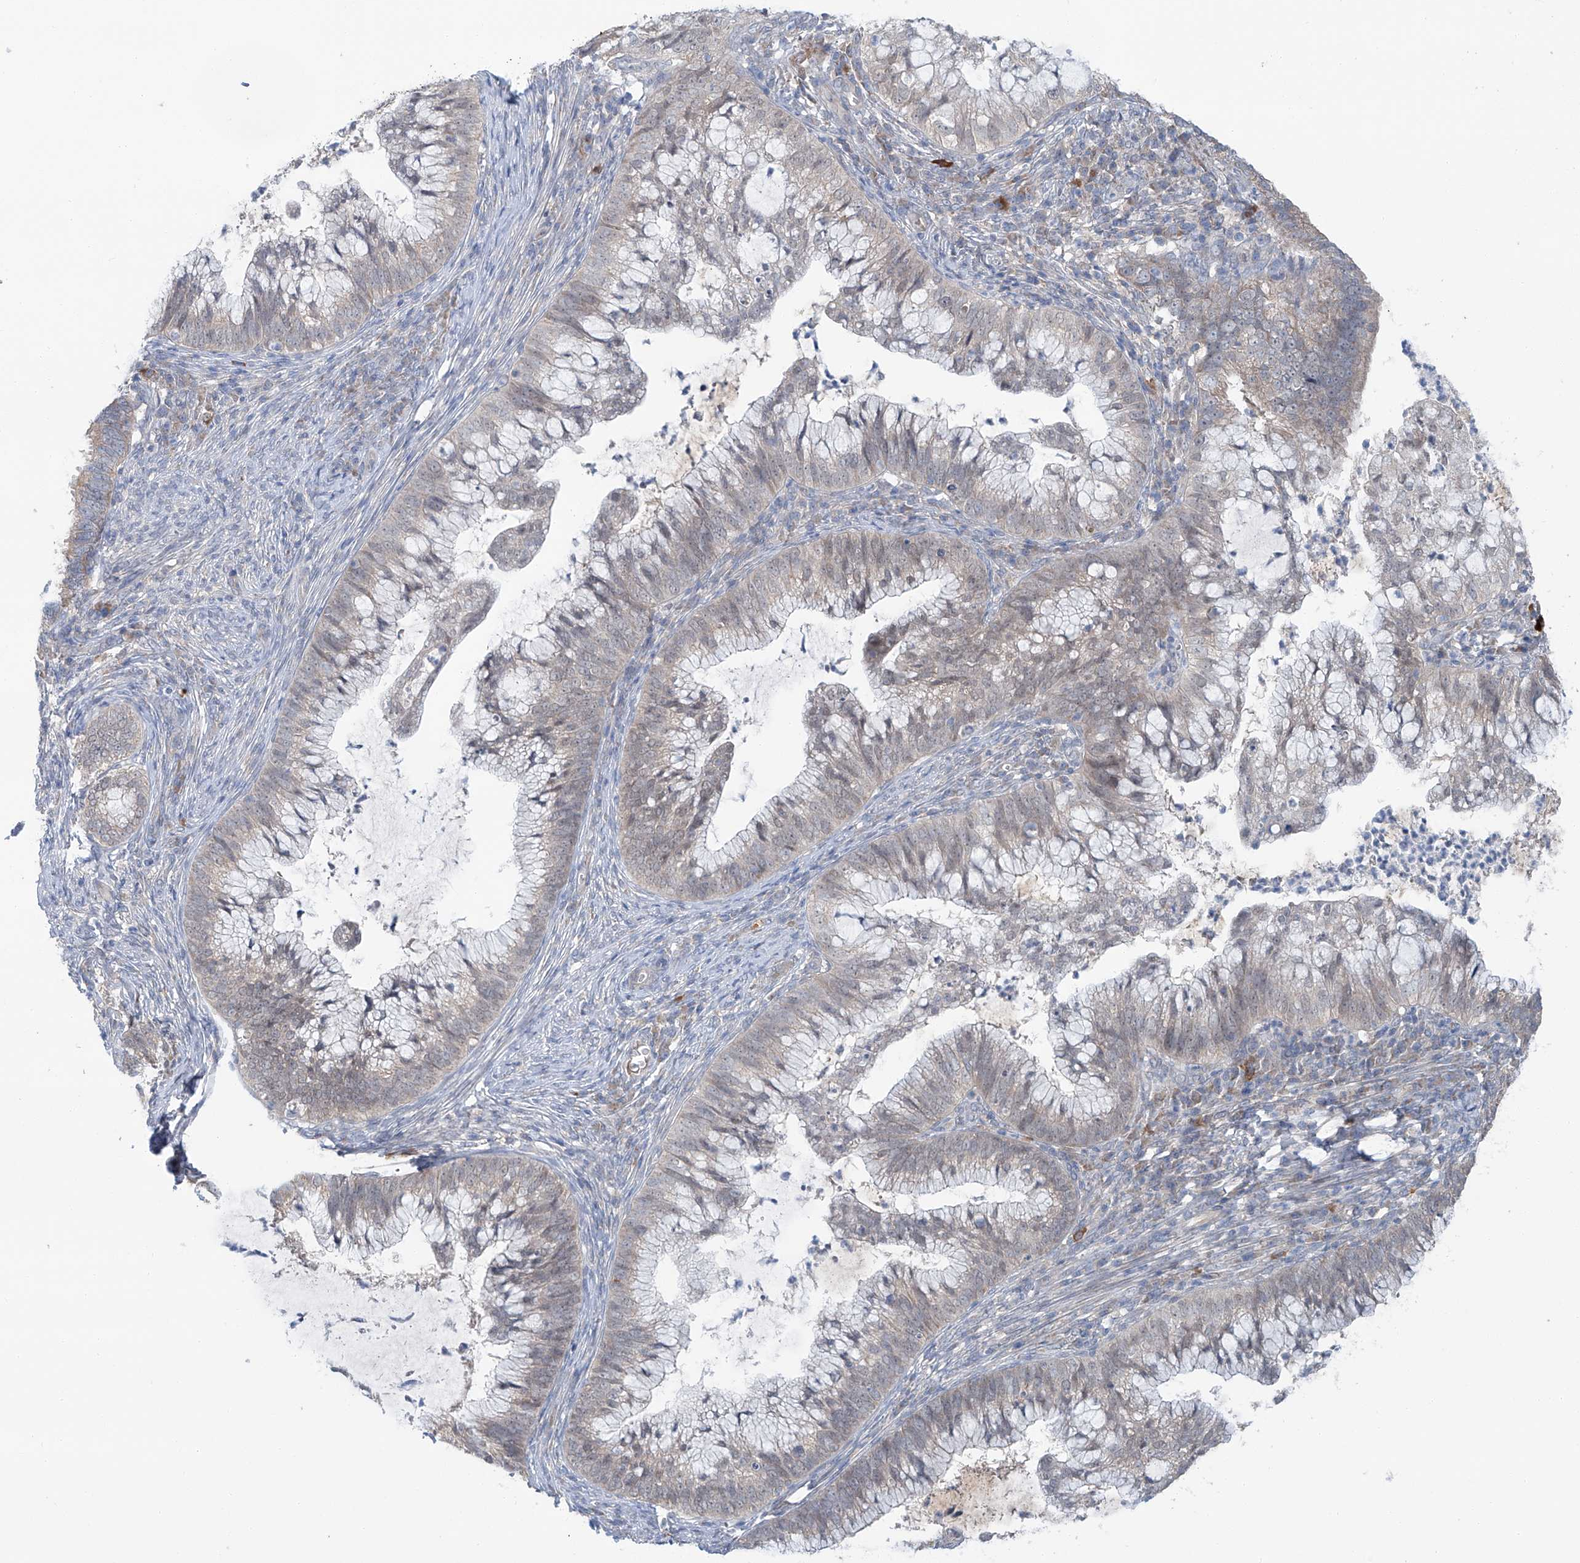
{"staining": {"intensity": "weak", "quantity": "<25%", "location": "cytoplasmic/membranous"}, "tissue": "cervical cancer", "cell_type": "Tumor cells", "image_type": "cancer", "snomed": [{"axis": "morphology", "description": "Adenocarcinoma, NOS"}, {"axis": "topography", "description": "Cervix"}], "caption": "Tumor cells show no significant protein positivity in adenocarcinoma (cervical).", "gene": "SIX4", "patient": {"sex": "female", "age": 36}}